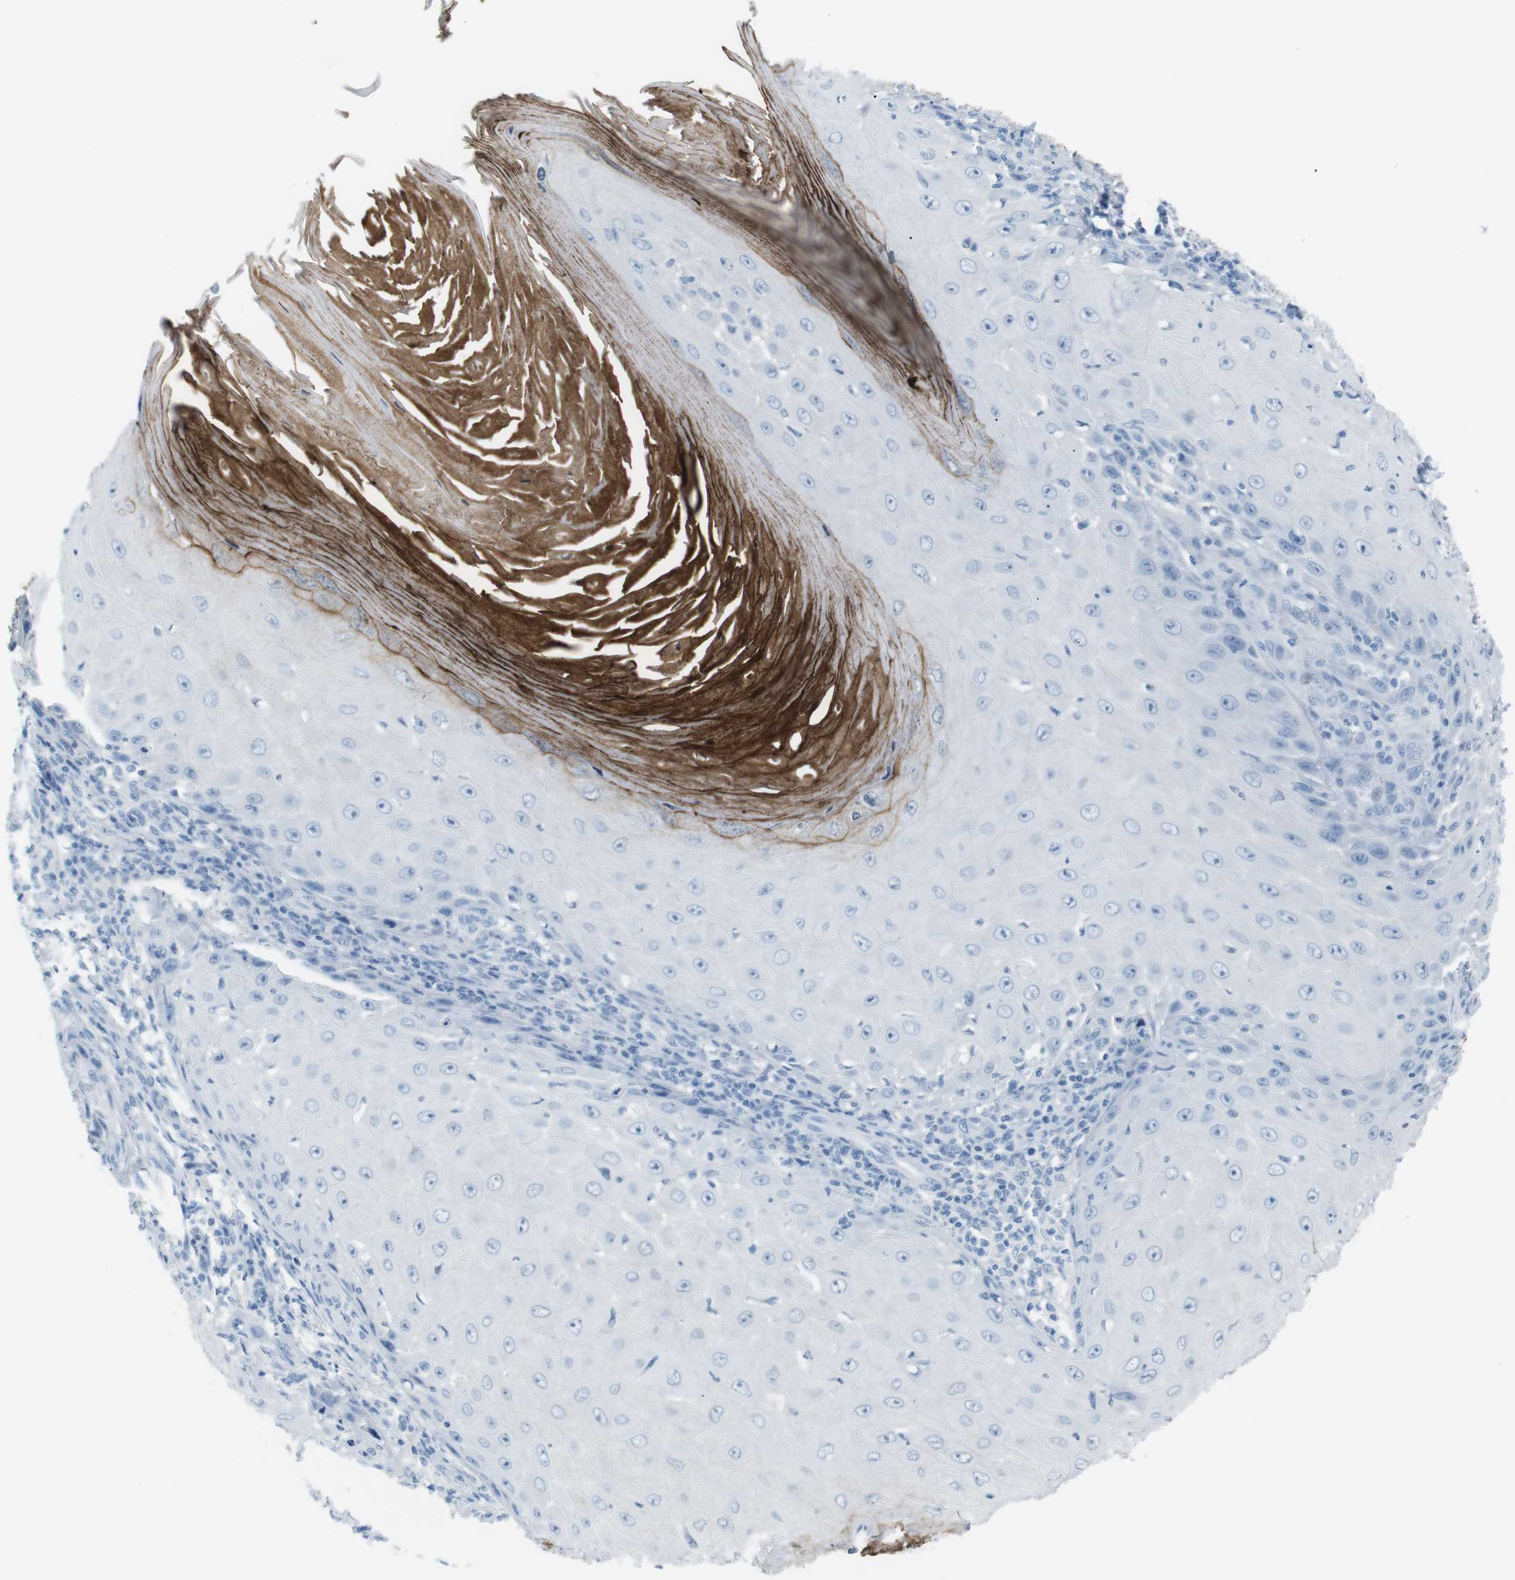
{"staining": {"intensity": "negative", "quantity": "none", "location": "none"}, "tissue": "skin cancer", "cell_type": "Tumor cells", "image_type": "cancer", "snomed": [{"axis": "morphology", "description": "Squamous cell carcinoma, NOS"}, {"axis": "topography", "description": "Skin"}], "caption": "The micrograph shows no significant staining in tumor cells of skin squamous cell carcinoma.", "gene": "AZGP1", "patient": {"sex": "female", "age": 73}}